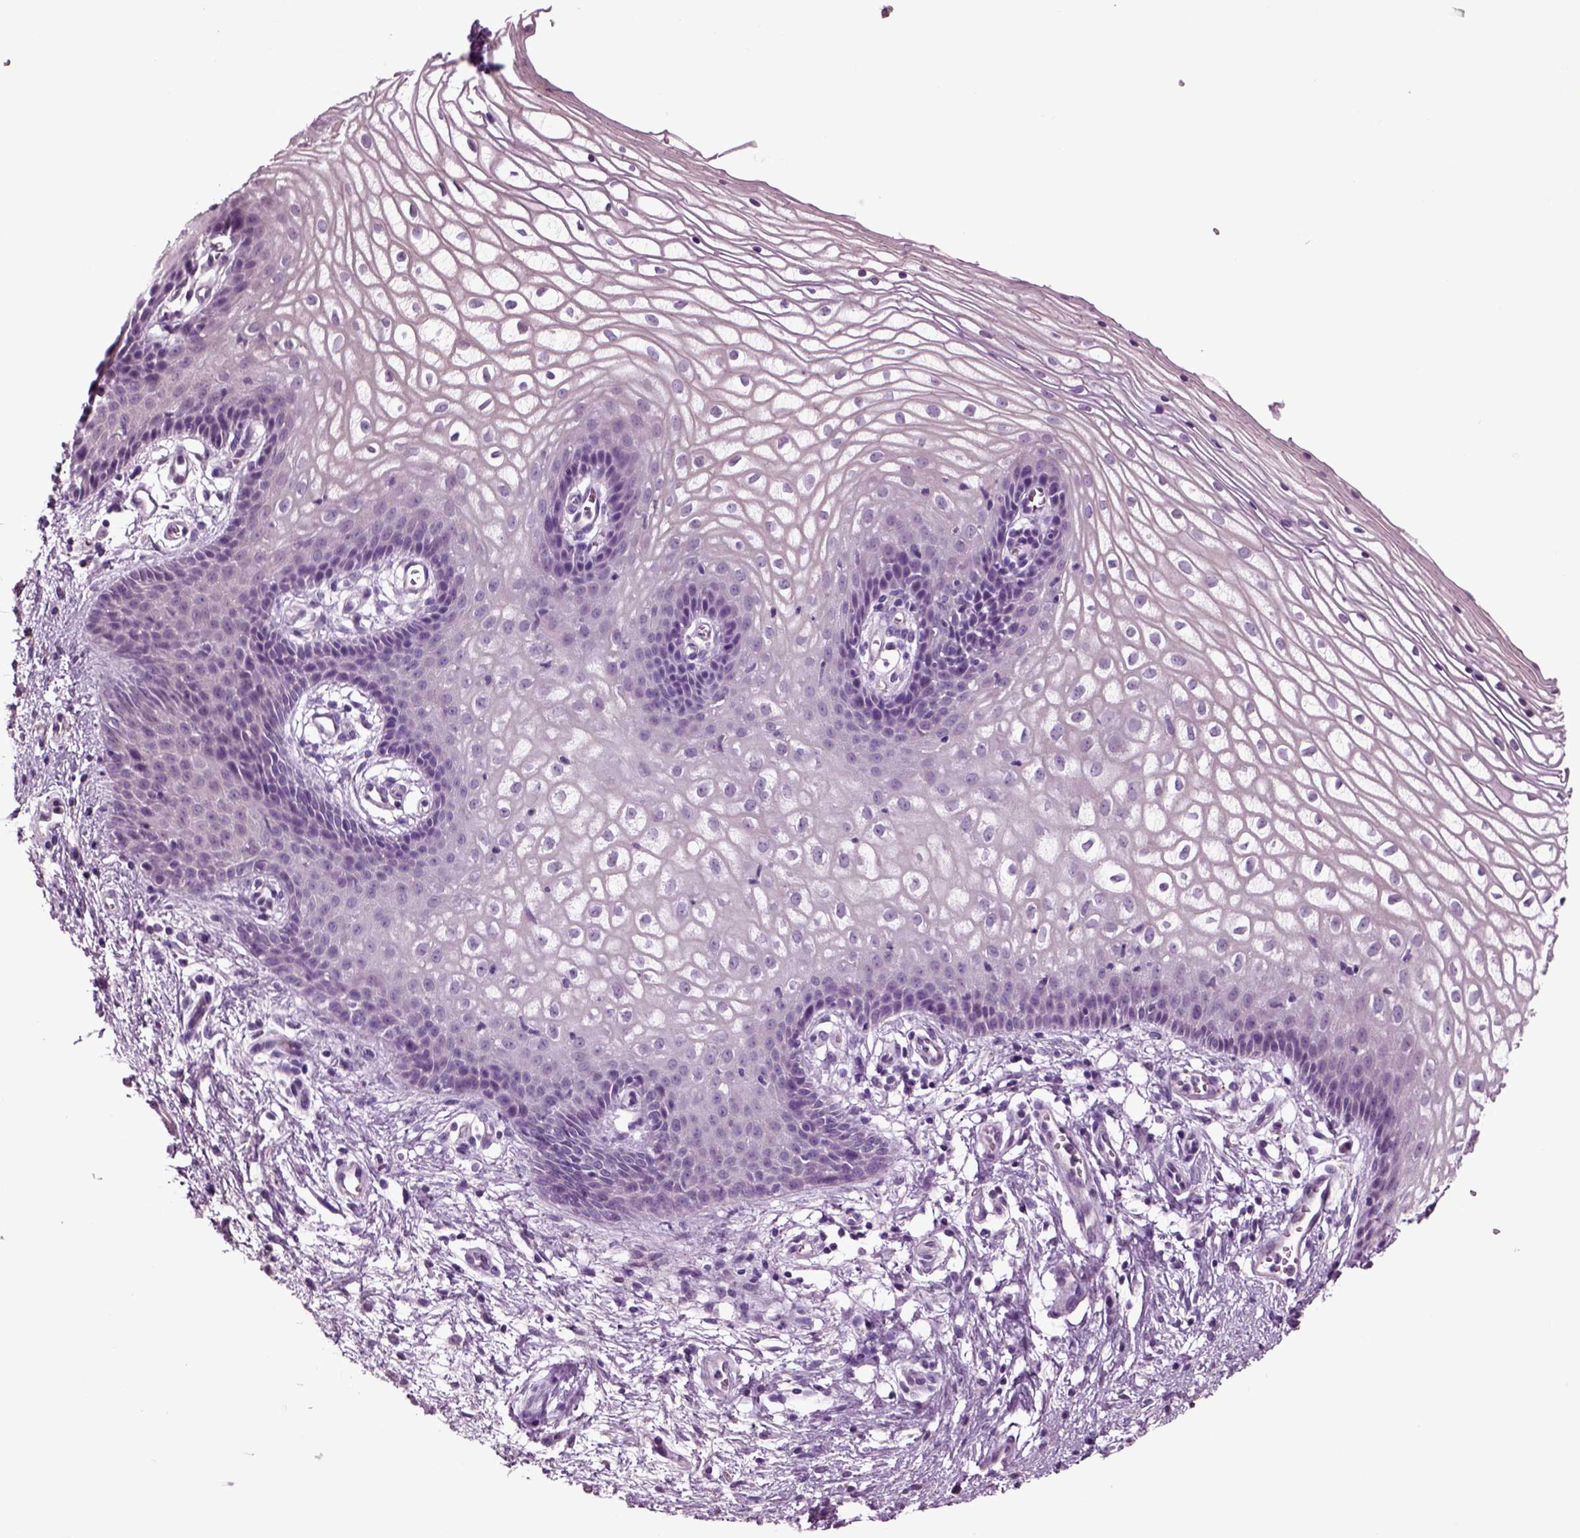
{"staining": {"intensity": "negative", "quantity": "none", "location": "none"}, "tissue": "vagina", "cell_type": "Squamous epithelial cells", "image_type": "normal", "snomed": [{"axis": "morphology", "description": "Normal tissue, NOS"}, {"axis": "topography", "description": "Vagina"}], "caption": "This is a image of immunohistochemistry staining of benign vagina, which shows no positivity in squamous epithelial cells.", "gene": "CHGB", "patient": {"sex": "female", "age": 34}}